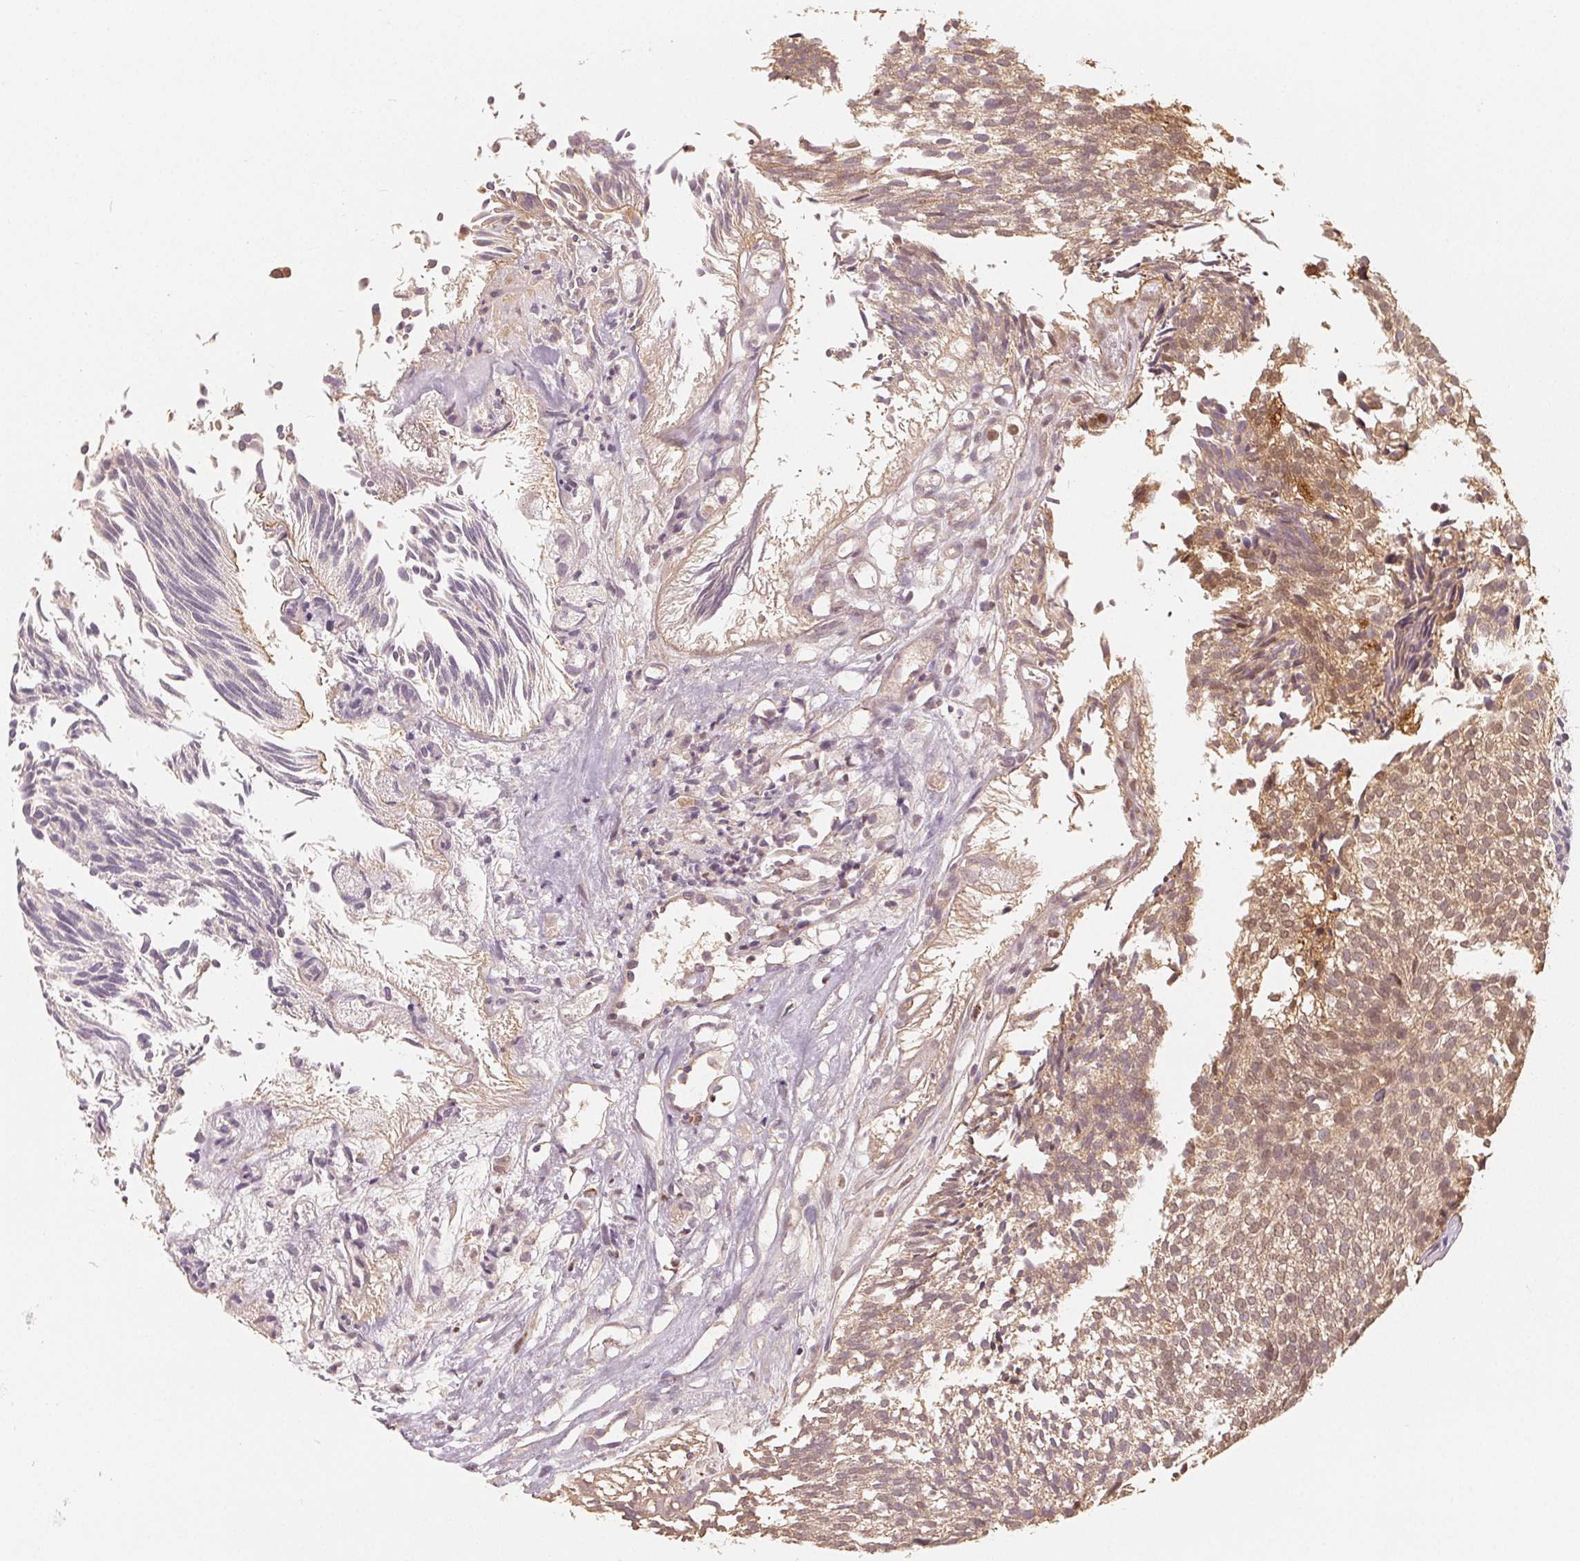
{"staining": {"intensity": "weak", "quantity": ">75%", "location": "cytoplasmic/membranous,nuclear"}, "tissue": "urothelial cancer", "cell_type": "Tumor cells", "image_type": "cancer", "snomed": [{"axis": "morphology", "description": "Urothelial carcinoma, Low grade"}, {"axis": "topography", "description": "Urinary bladder"}], "caption": "Urothelial cancer stained with a protein marker reveals weak staining in tumor cells.", "gene": "GUSB", "patient": {"sex": "male", "age": 91}}